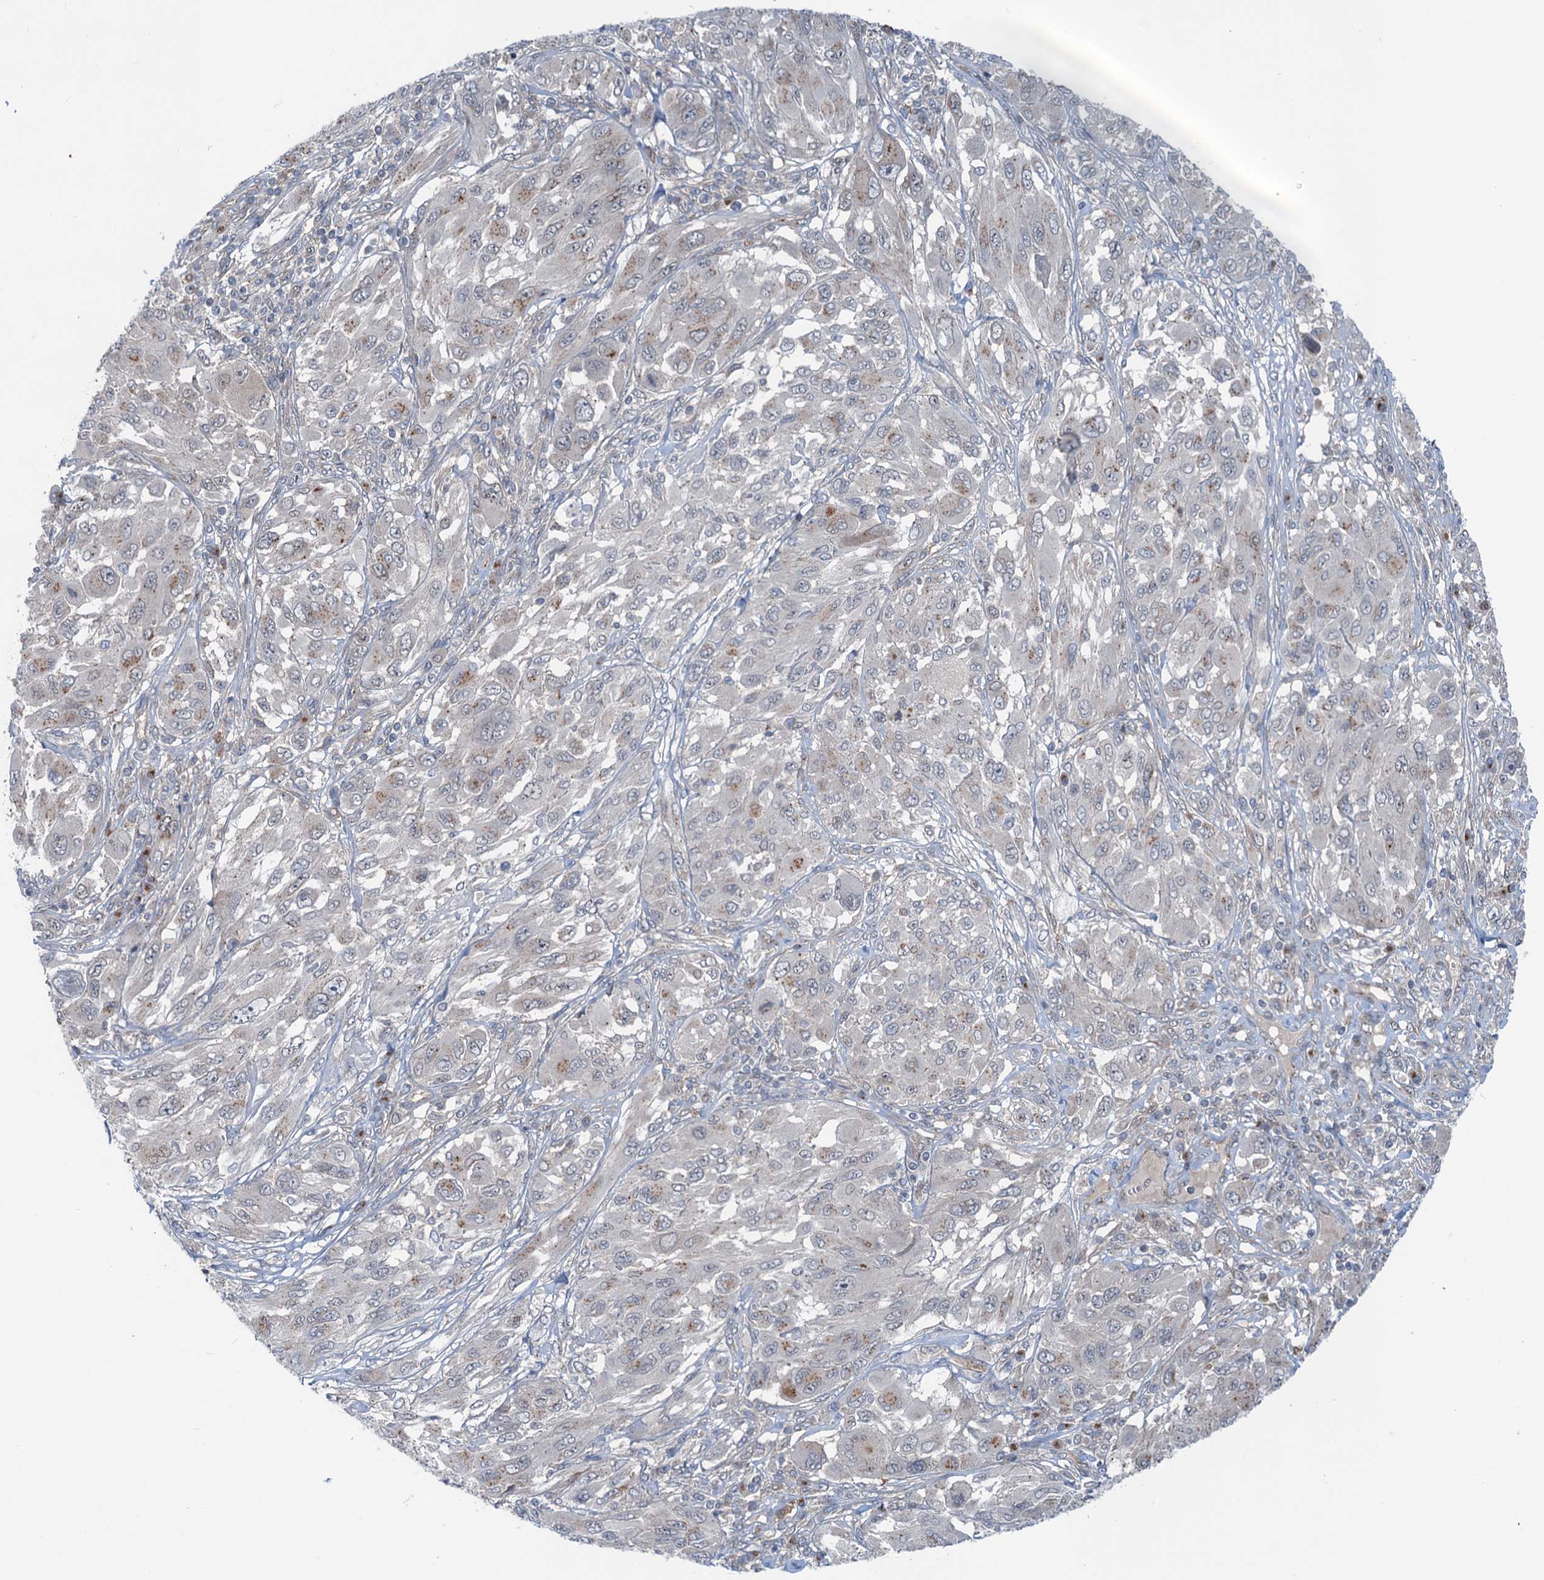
{"staining": {"intensity": "weak", "quantity": "<25%", "location": "cytoplasmic/membranous"}, "tissue": "melanoma", "cell_type": "Tumor cells", "image_type": "cancer", "snomed": [{"axis": "morphology", "description": "Malignant melanoma, NOS"}, {"axis": "topography", "description": "Skin"}], "caption": "The micrograph displays no staining of tumor cells in melanoma. Nuclei are stained in blue.", "gene": "DYNC2I2", "patient": {"sex": "female", "age": 91}}